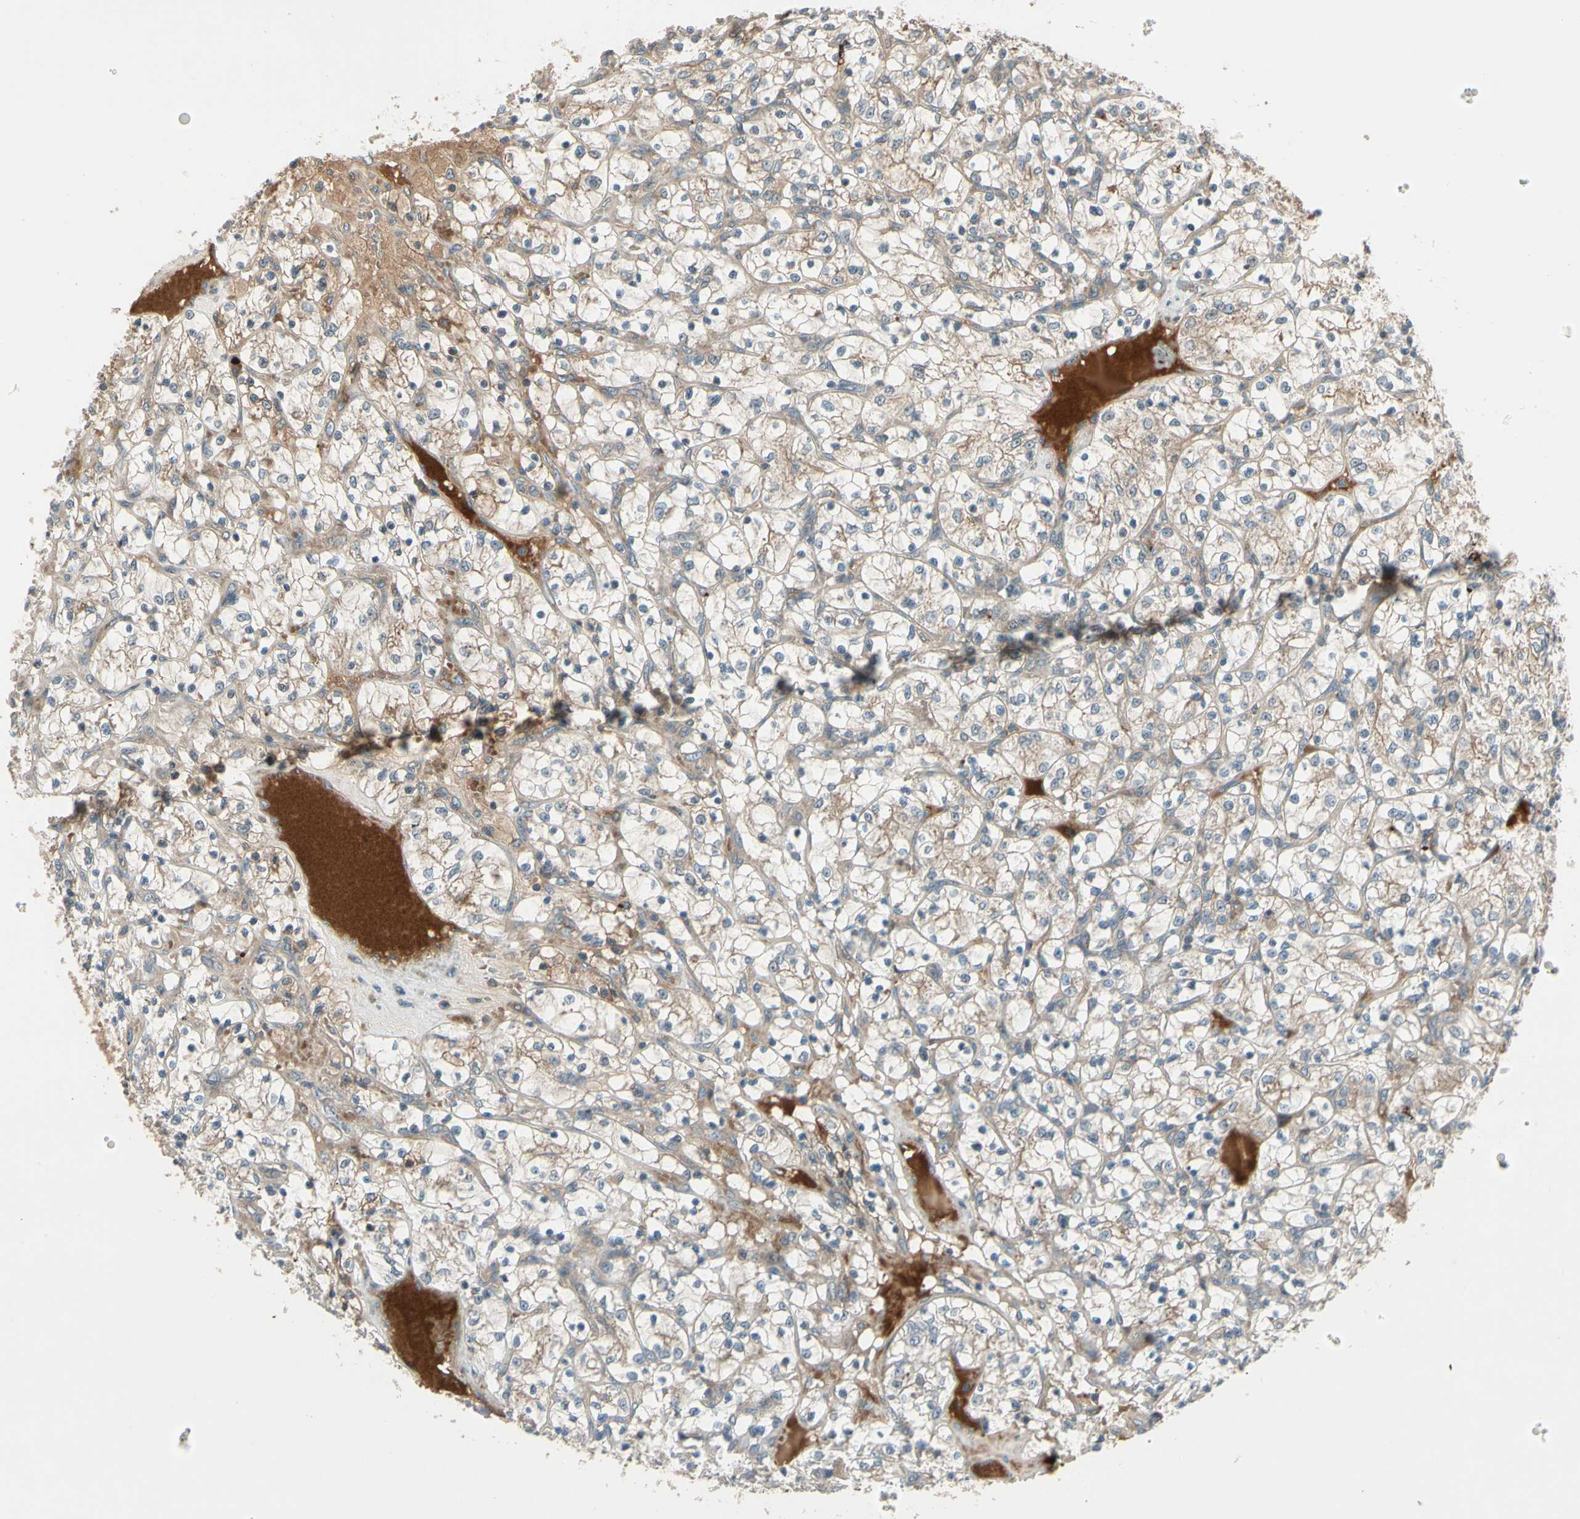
{"staining": {"intensity": "weak", "quantity": "25%-75%", "location": "cytoplasmic/membranous"}, "tissue": "renal cancer", "cell_type": "Tumor cells", "image_type": "cancer", "snomed": [{"axis": "morphology", "description": "Adenocarcinoma, NOS"}, {"axis": "topography", "description": "Kidney"}], "caption": "High-magnification brightfield microscopy of renal cancer (adenocarcinoma) stained with DAB (brown) and counterstained with hematoxylin (blue). tumor cells exhibit weak cytoplasmic/membranous positivity is present in approximately25%-75% of cells.", "gene": "ACVR1C", "patient": {"sex": "female", "age": 69}}